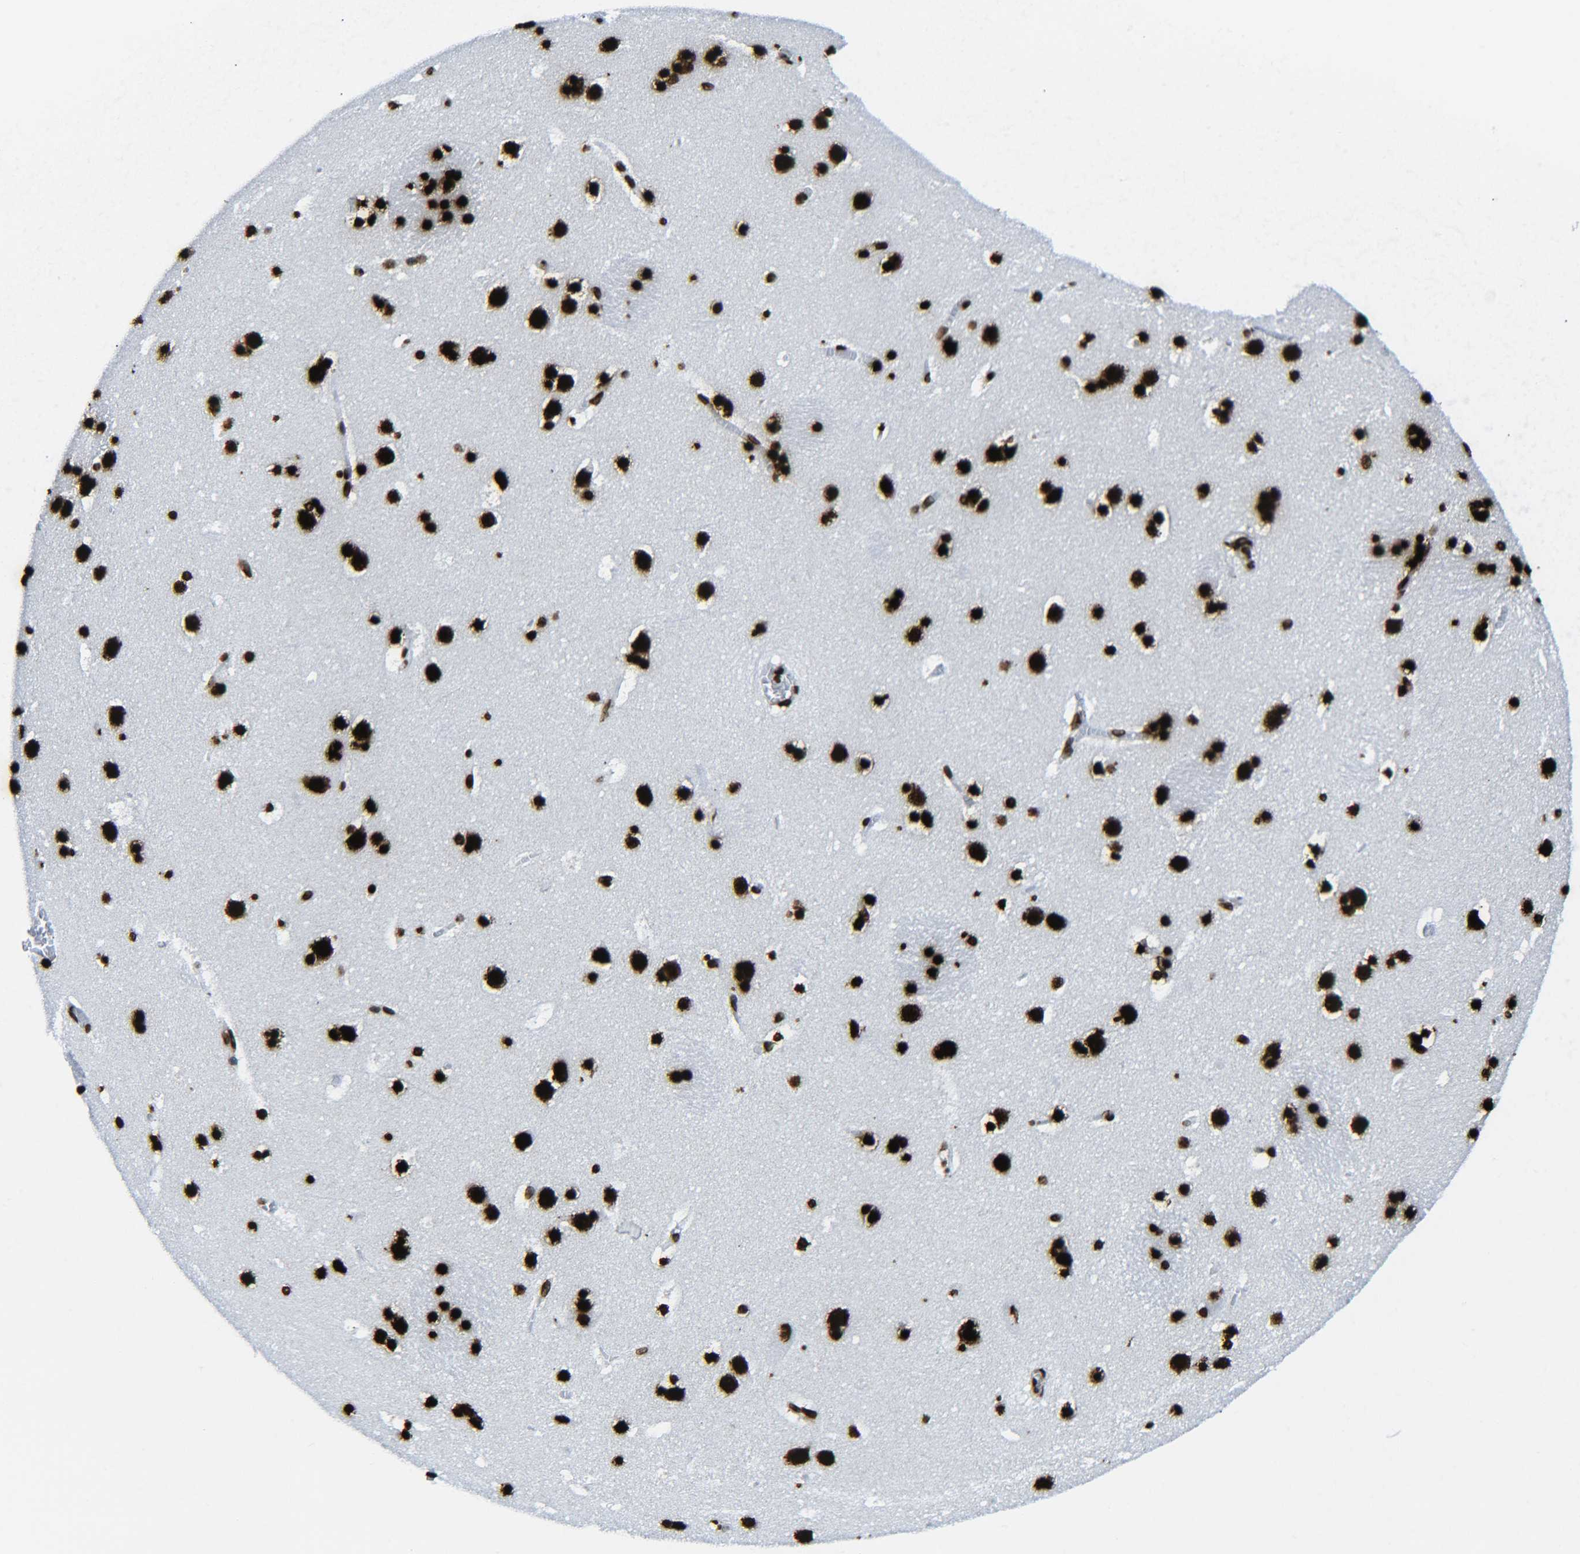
{"staining": {"intensity": "strong", "quantity": ">75%", "location": "nuclear"}, "tissue": "caudate", "cell_type": "Glial cells", "image_type": "normal", "snomed": [{"axis": "morphology", "description": "Normal tissue, NOS"}, {"axis": "topography", "description": "Lateral ventricle wall"}], "caption": "Brown immunohistochemical staining in benign caudate exhibits strong nuclear staining in approximately >75% of glial cells.", "gene": "H2AX", "patient": {"sex": "male", "age": 45}}